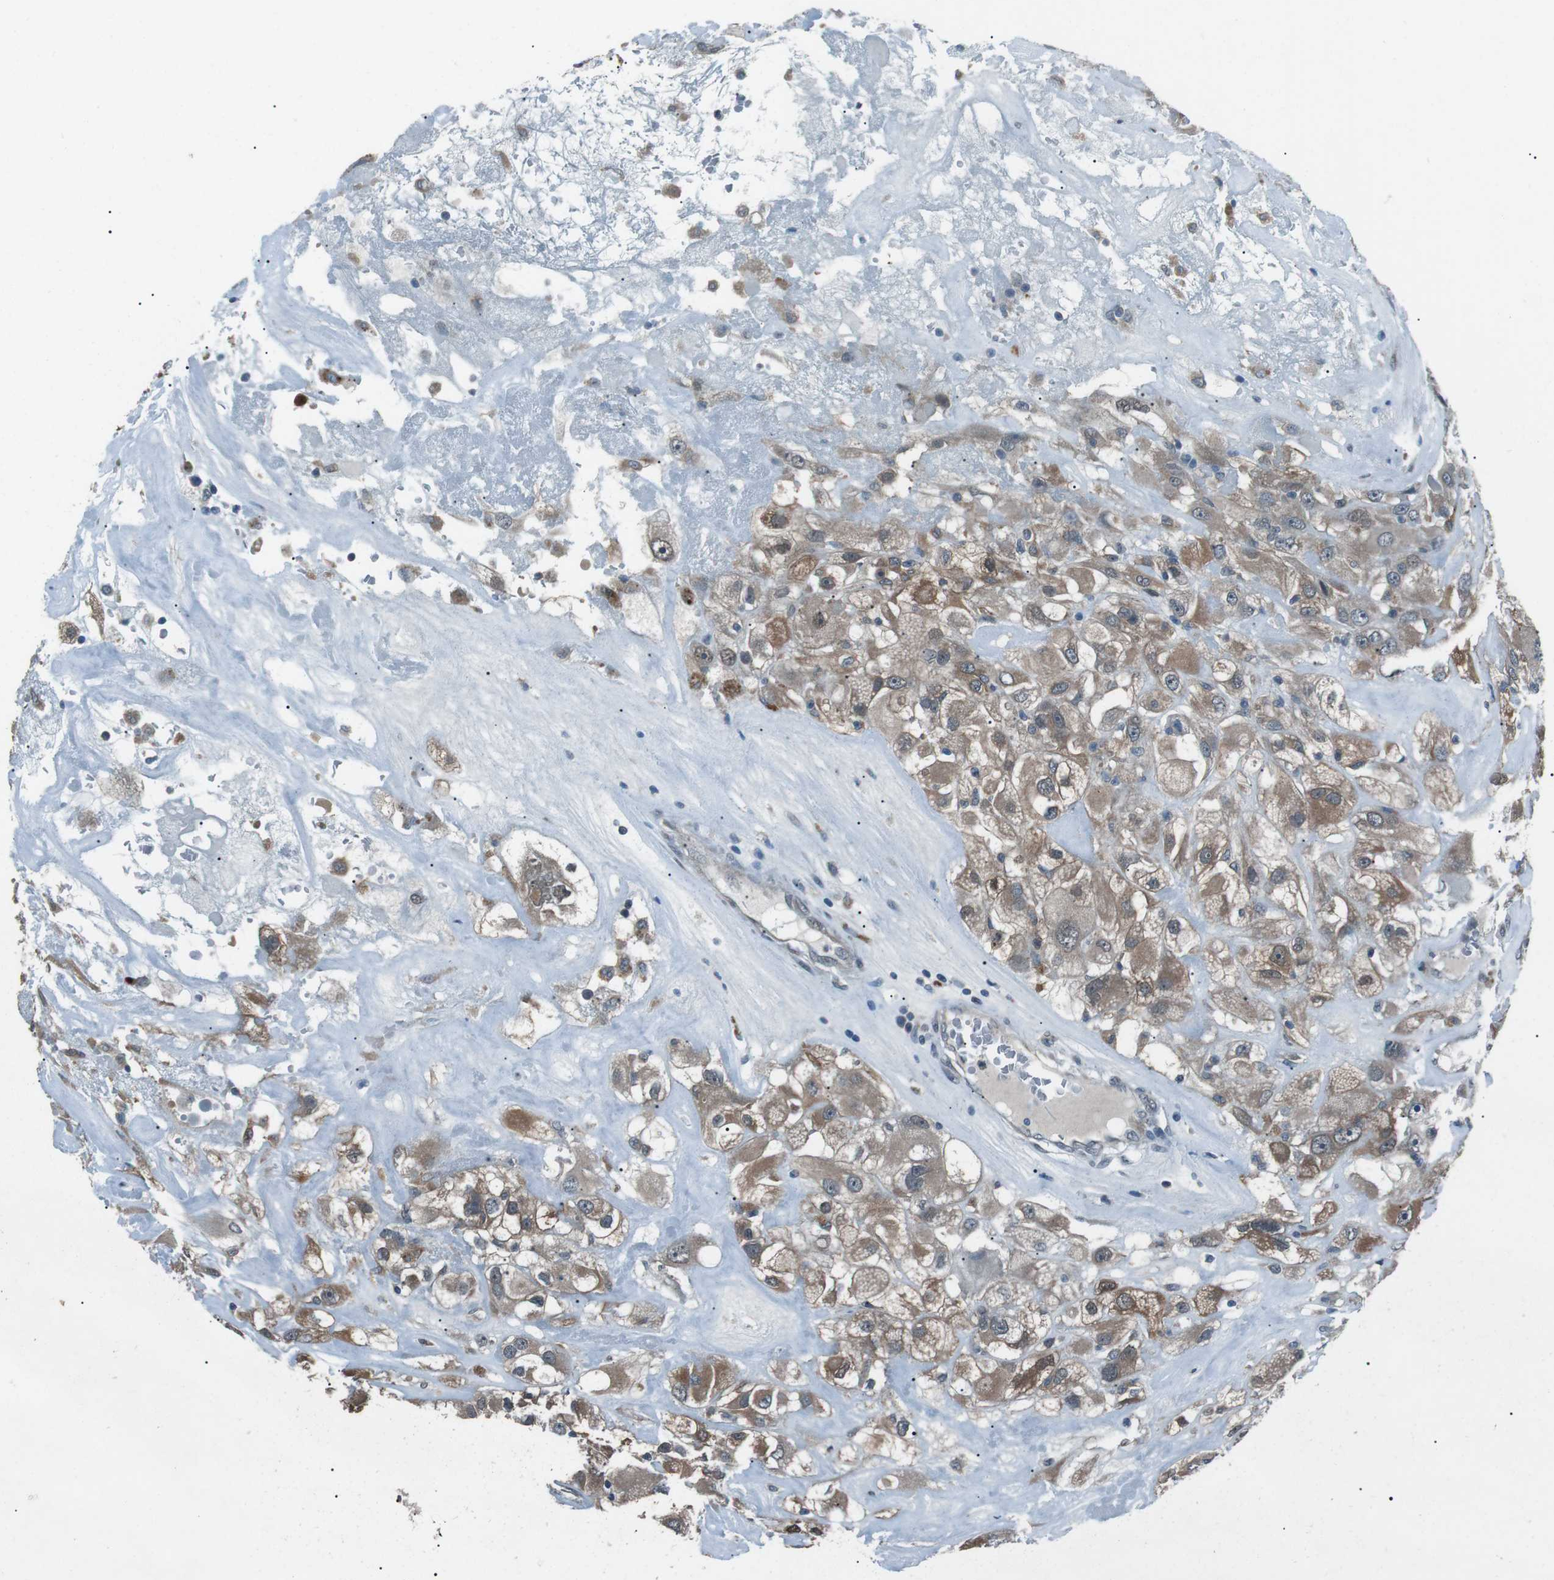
{"staining": {"intensity": "moderate", "quantity": ">75%", "location": "cytoplasmic/membranous"}, "tissue": "renal cancer", "cell_type": "Tumor cells", "image_type": "cancer", "snomed": [{"axis": "morphology", "description": "Adenocarcinoma, NOS"}, {"axis": "topography", "description": "Kidney"}], "caption": "High-power microscopy captured an IHC histopathology image of renal cancer (adenocarcinoma), revealing moderate cytoplasmic/membranous positivity in approximately >75% of tumor cells.", "gene": "LRIG2", "patient": {"sex": "female", "age": 52}}